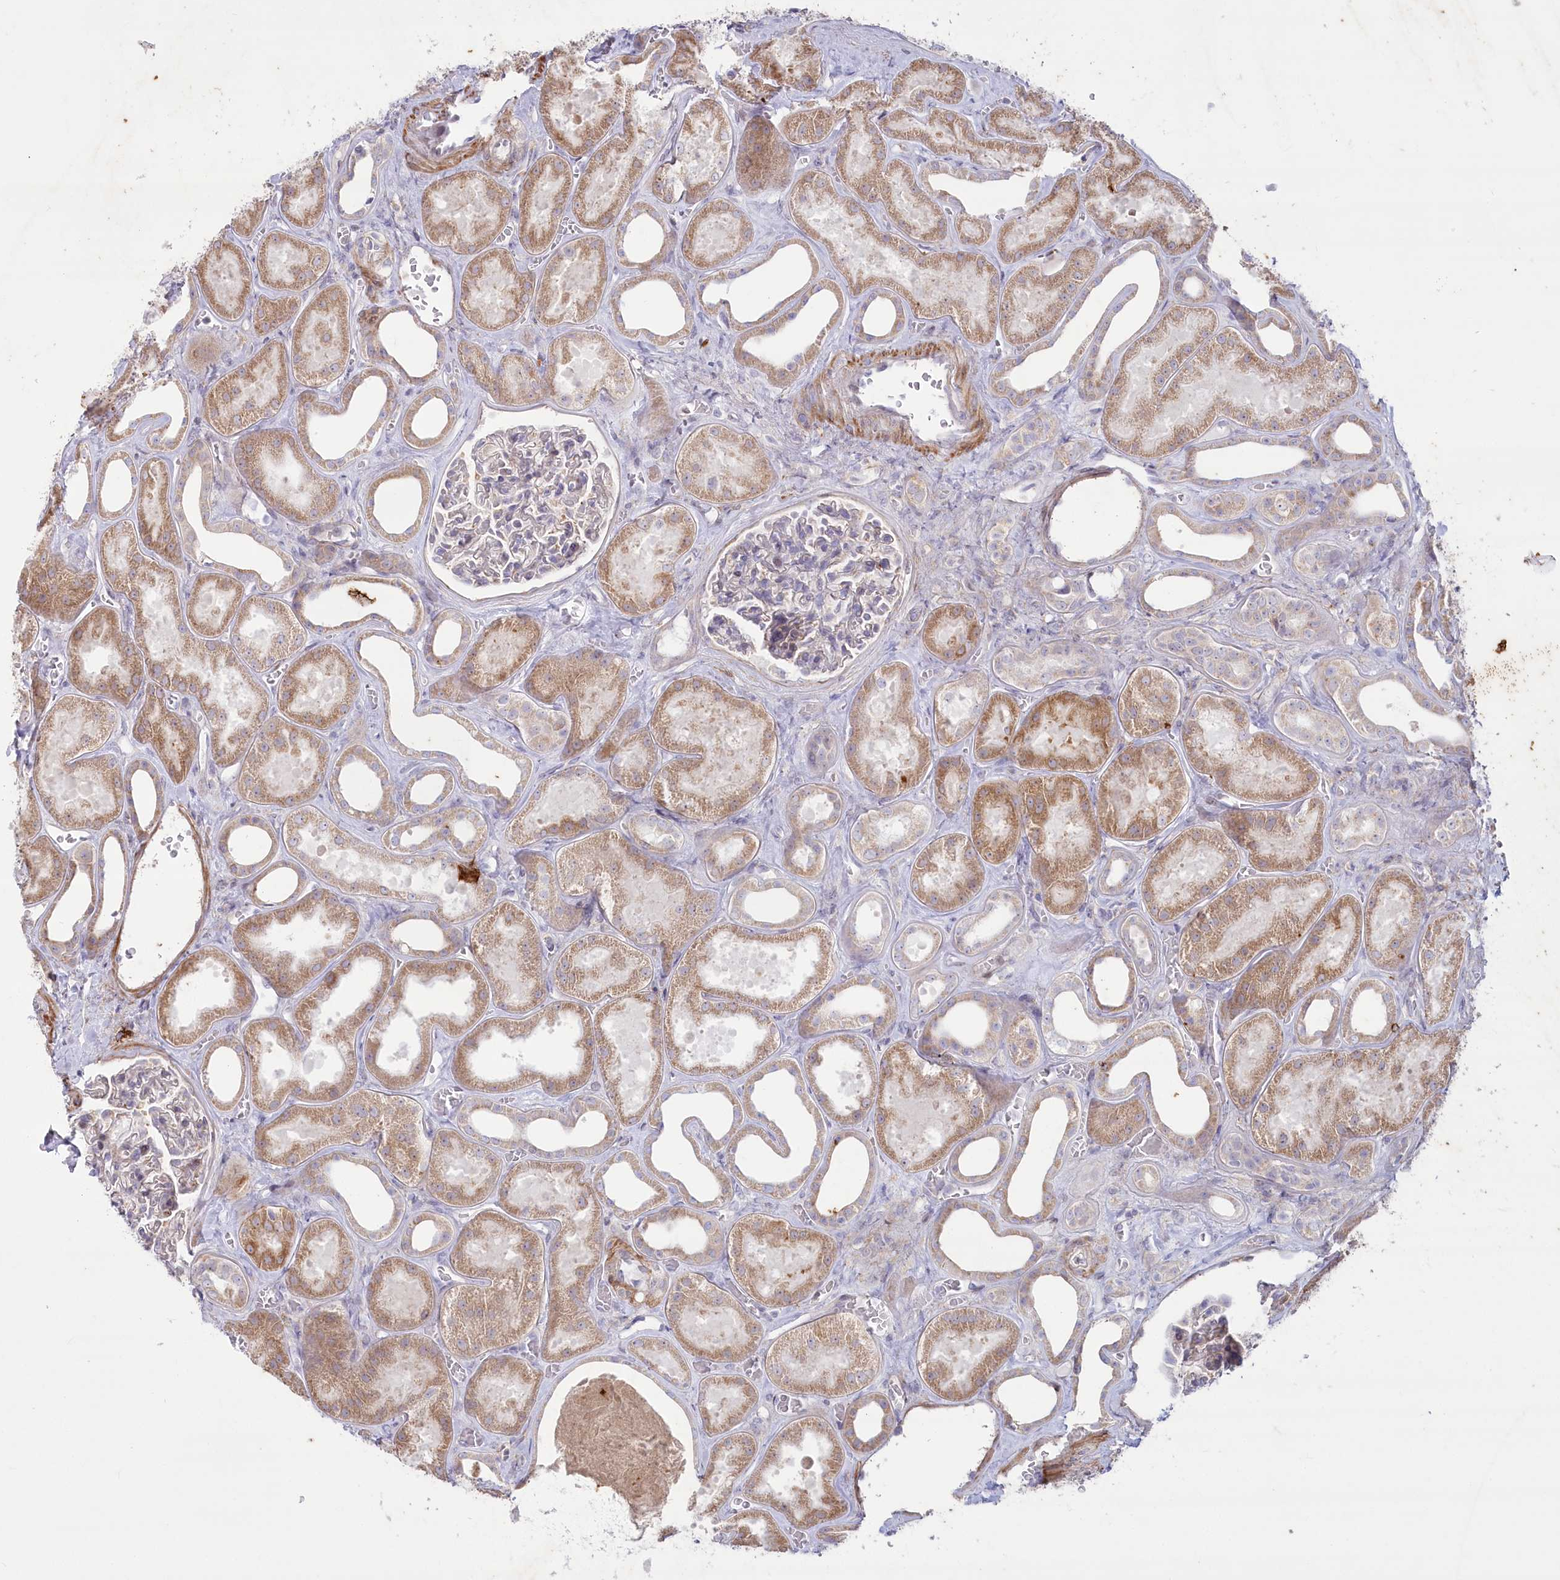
{"staining": {"intensity": "weak", "quantity": "<25%", "location": "cytoplasmic/membranous"}, "tissue": "kidney", "cell_type": "Cells in glomeruli", "image_type": "normal", "snomed": [{"axis": "morphology", "description": "Normal tissue, NOS"}, {"axis": "morphology", "description": "Adenocarcinoma, NOS"}, {"axis": "topography", "description": "Kidney"}], "caption": "This is an immunohistochemistry image of normal human kidney. There is no positivity in cells in glomeruli.", "gene": "MTG1", "patient": {"sex": "female", "age": 68}}